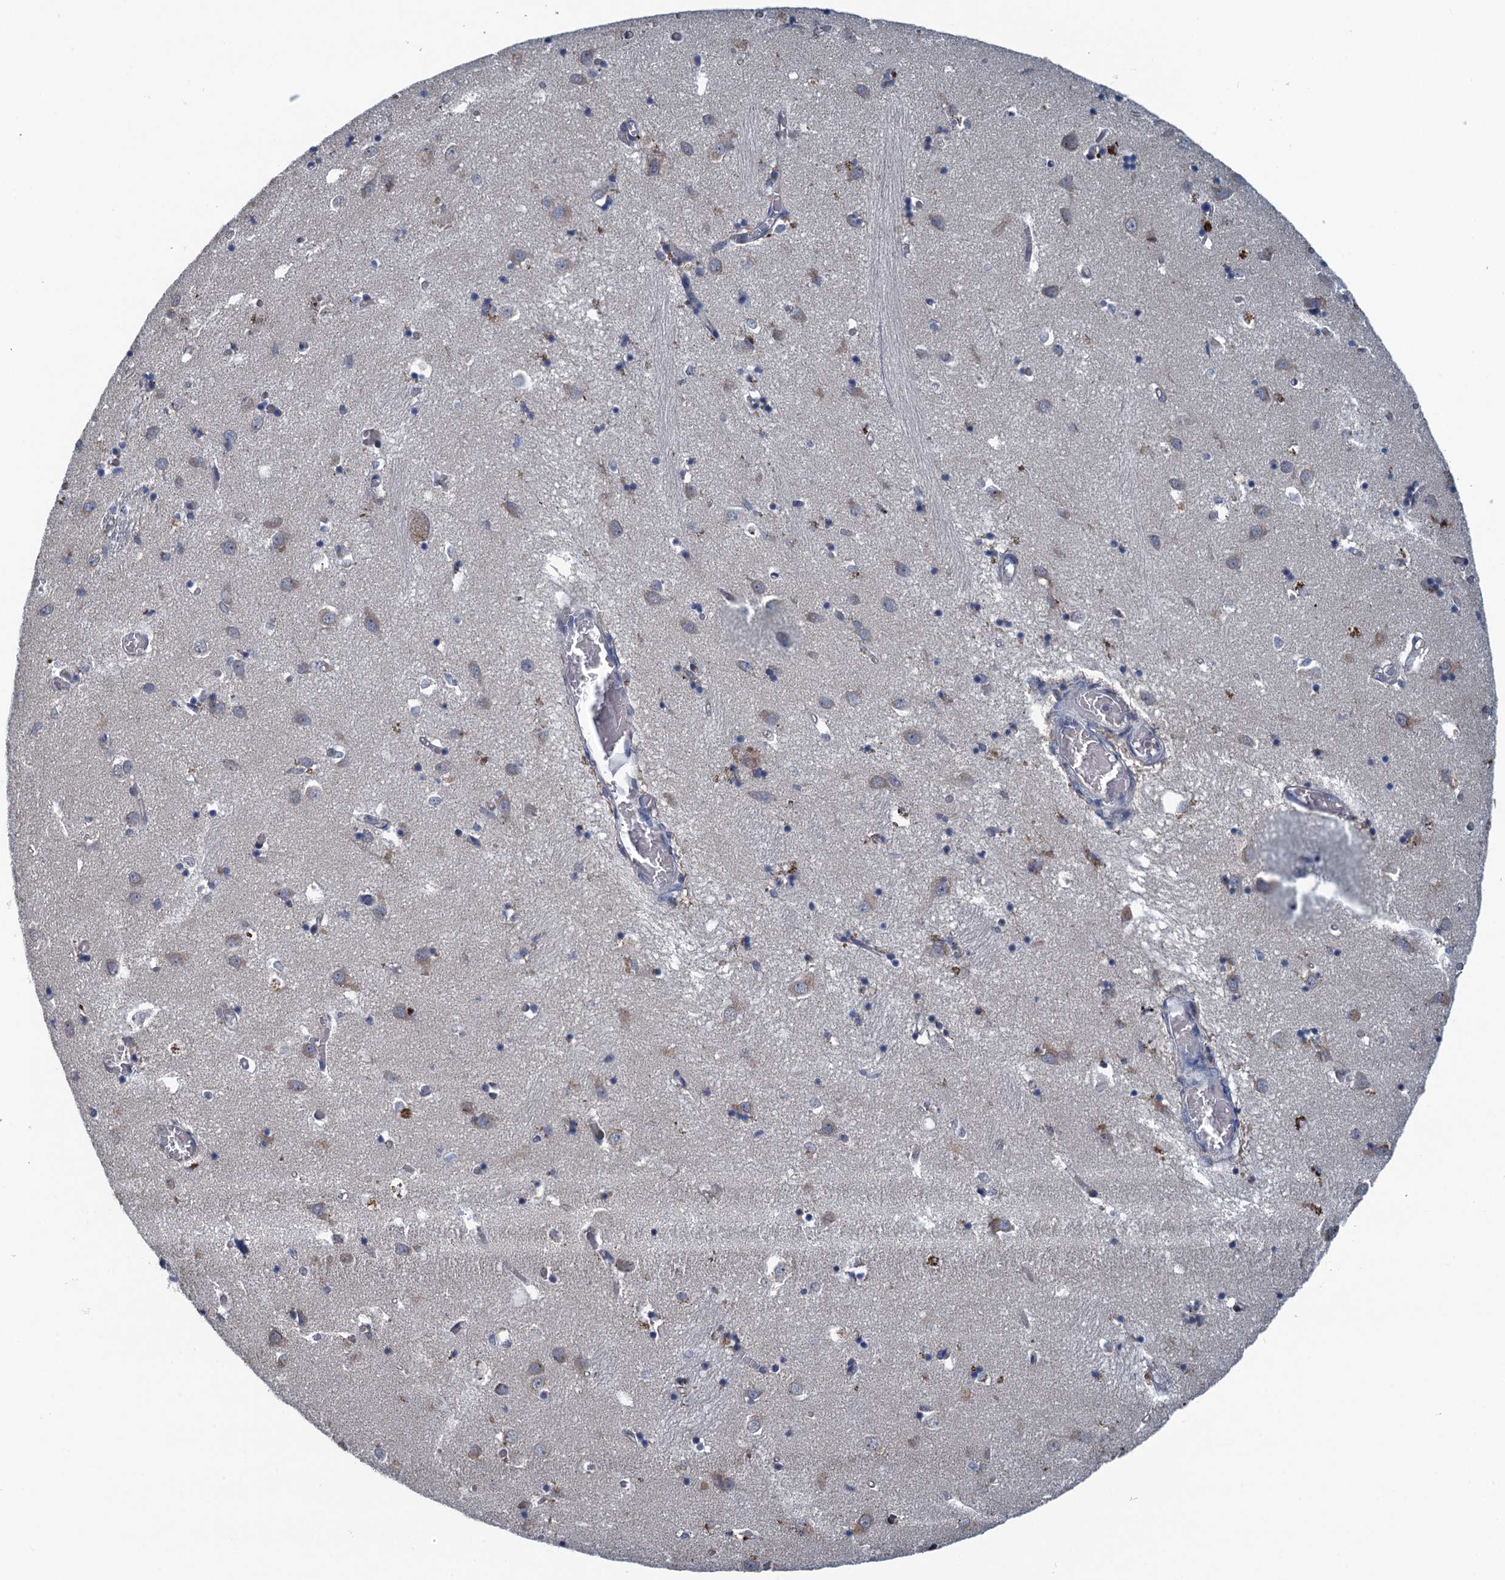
{"staining": {"intensity": "weak", "quantity": "<25%", "location": "cytoplasmic/membranous"}, "tissue": "caudate", "cell_type": "Glial cells", "image_type": "normal", "snomed": [{"axis": "morphology", "description": "Normal tissue, NOS"}, {"axis": "topography", "description": "Lateral ventricle wall"}], "caption": "Immunohistochemical staining of benign human caudate demonstrates no significant expression in glial cells.", "gene": "KBTBD8", "patient": {"sex": "male", "age": 70}}